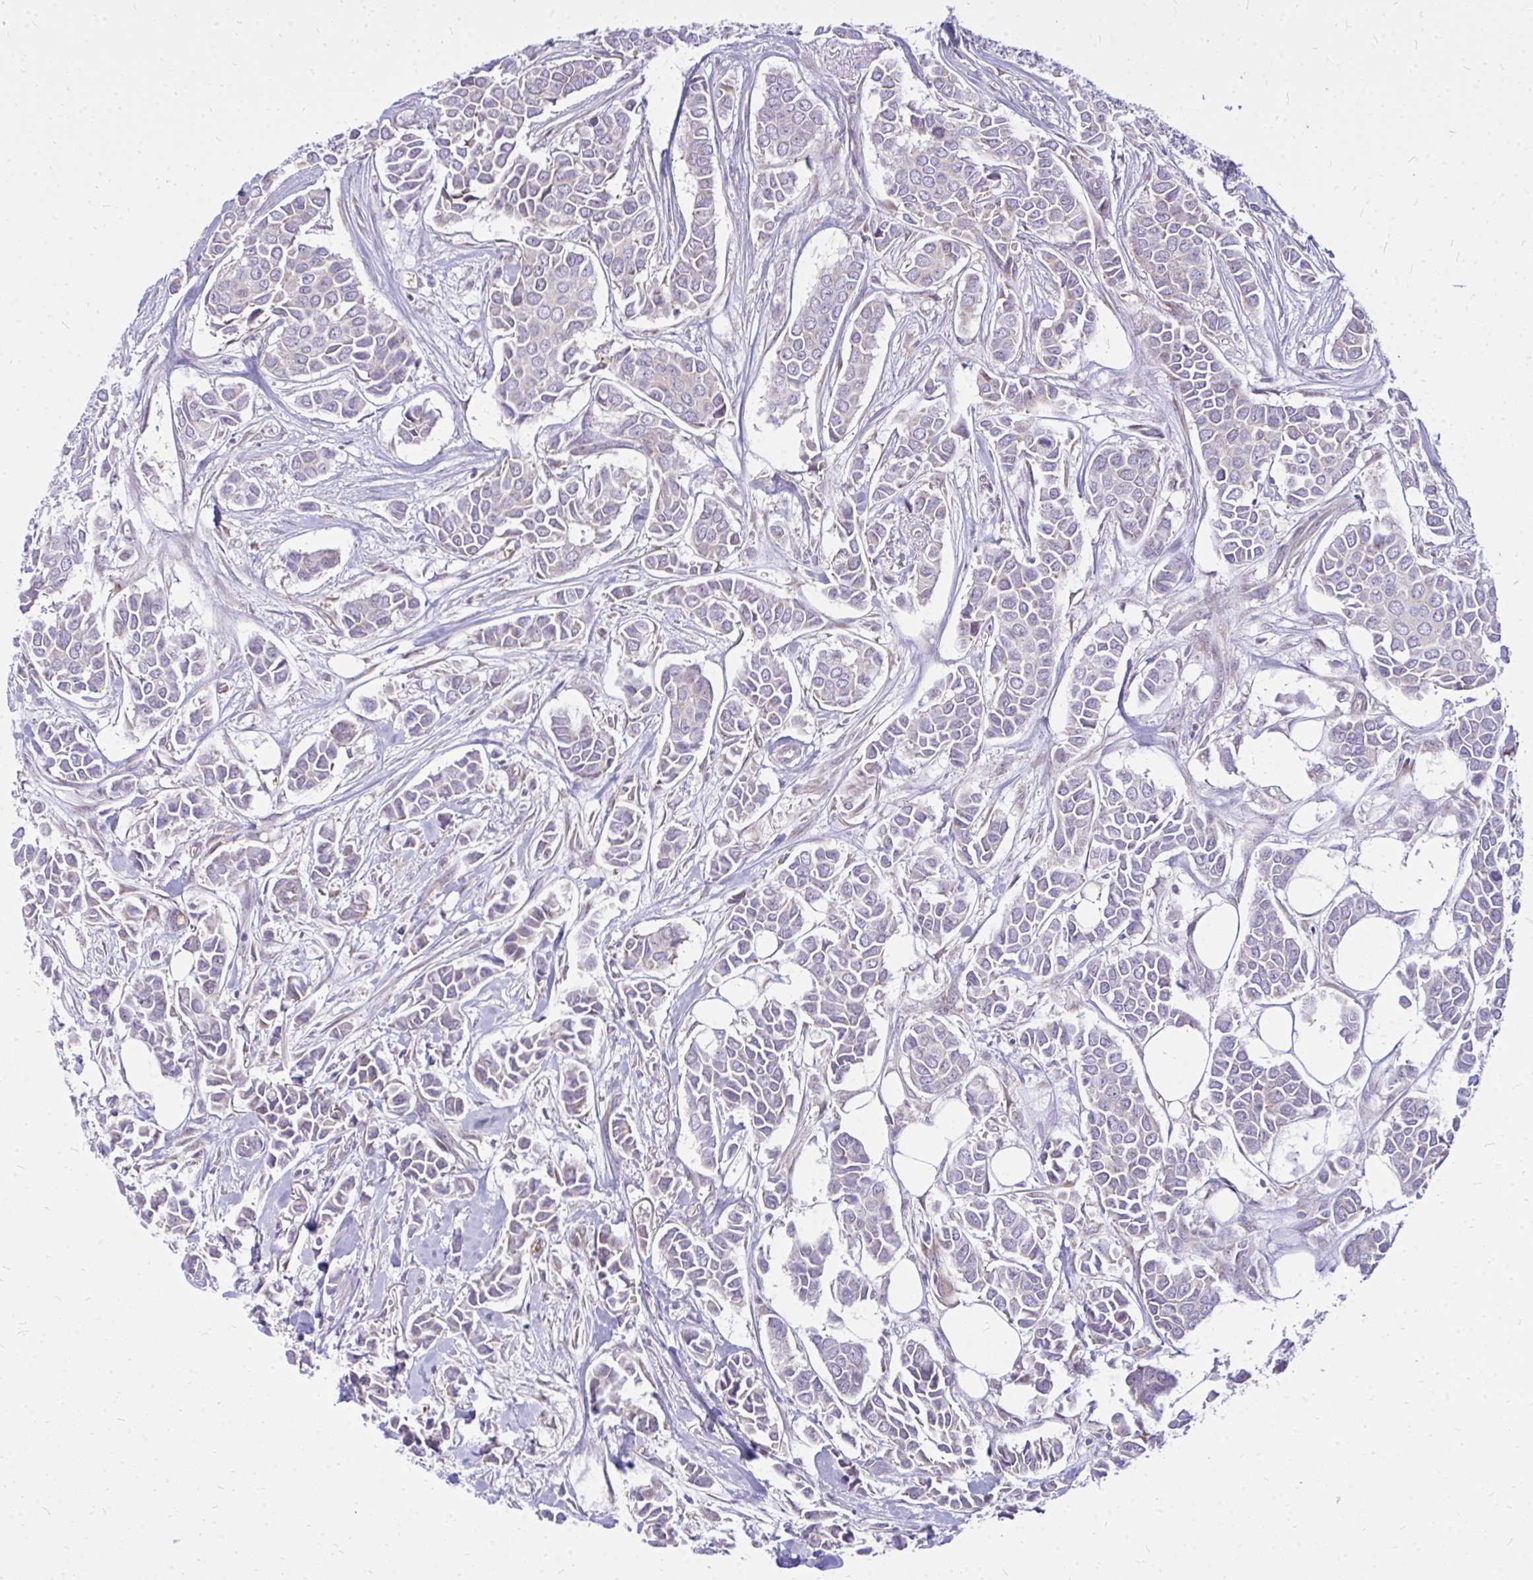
{"staining": {"intensity": "weak", "quantity": "25%-75%", "location": "cytoplasmic/membranous"}, "tissue": "breast cancer", "cell_type": "Tumor cells", "image_type": "cancer", "snomed": [{"axis": "morphology", "description": "Duct carcinoma"}, {"axis": "topography", "description": "Breast"}], "caption": "Protein expression analysis of breast cancer displays weak cytoplasmic/membranous expression in approximately 25%-75% of tumor cells.", "gene": "ZSCAN25", "patient": {"sex": "female", "age": 84}}